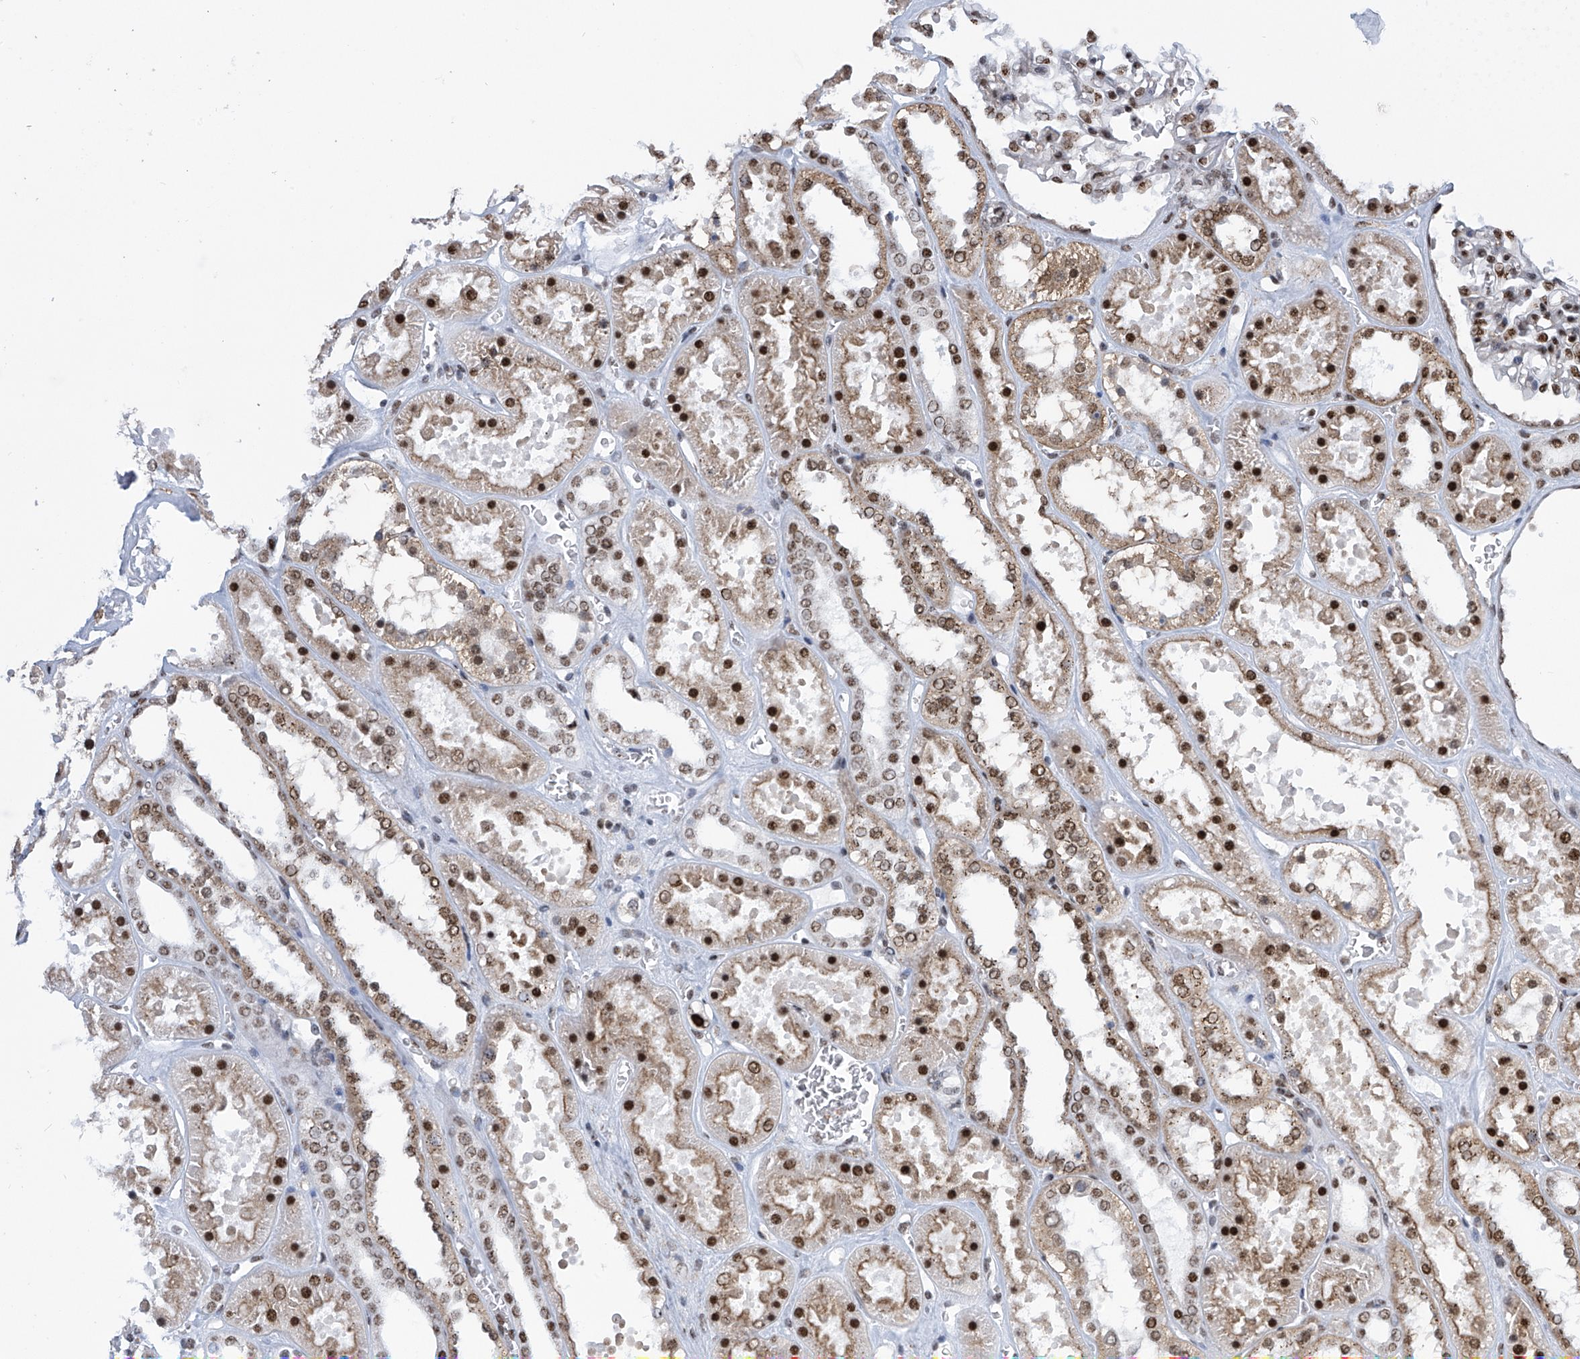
{"staining": {"intensity": "moderate", "quantity": "<25%", "location": "nuclear"}, "tissue": "kidney", "cell_type": "Cells in glomeruli", "image_type": "normal", "snomed": [{"axis": "morphology", "description": "Normal tissue, NOS"}, {"axis": "topography", "description": "Kidney"}], "caption": "Immunohistochemical staining of benign kidney reveals <25% levels of moderate nuclear protein positivity in approximately <25% of cells in glomeruli. Using DAB (brown) and hematoxylin (blue) stains, captured at high magnification using brightfield microscopy.", "gene": "APLF", "patient": {"sex": "female", "age": 41}}